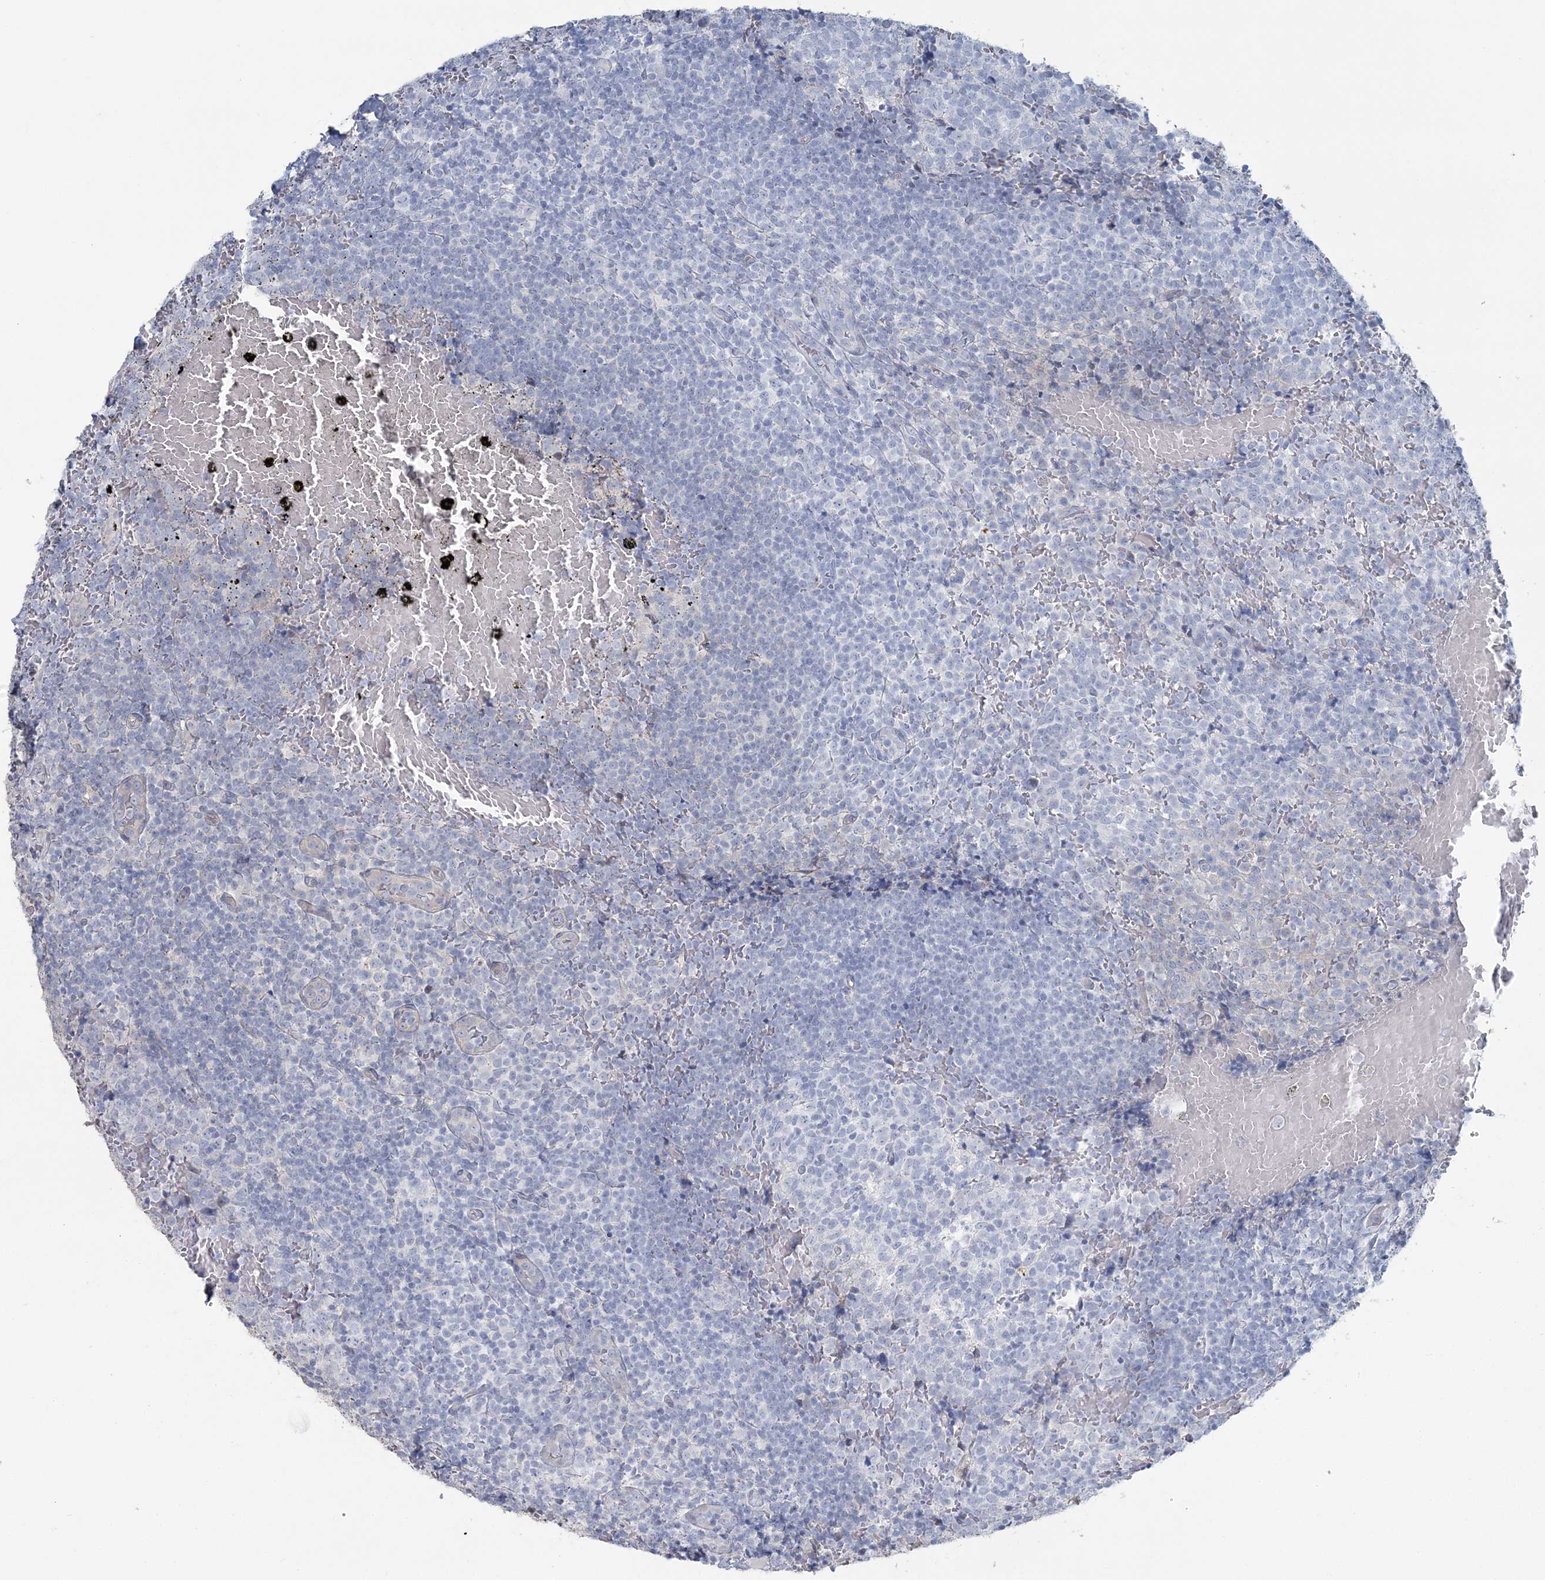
{"staining": {"intensity": "negative", "quantity": "none", "location": "none"}, "tissue": "tonsil", "cell_type": "Germinal center cells", "image_type": "normal", "snomed": [{"axis": "morphology", "description": "Normal tissue, NOS"}, {"axis": "topography", "description": "Tonsil"}], "caption": "DAB immunohistochemical staining of unremarkable human tonsil displays no significant positivity in germinal center cells.", "gene": "CMBL", "patient": {"sex": "female", "age": 19}}